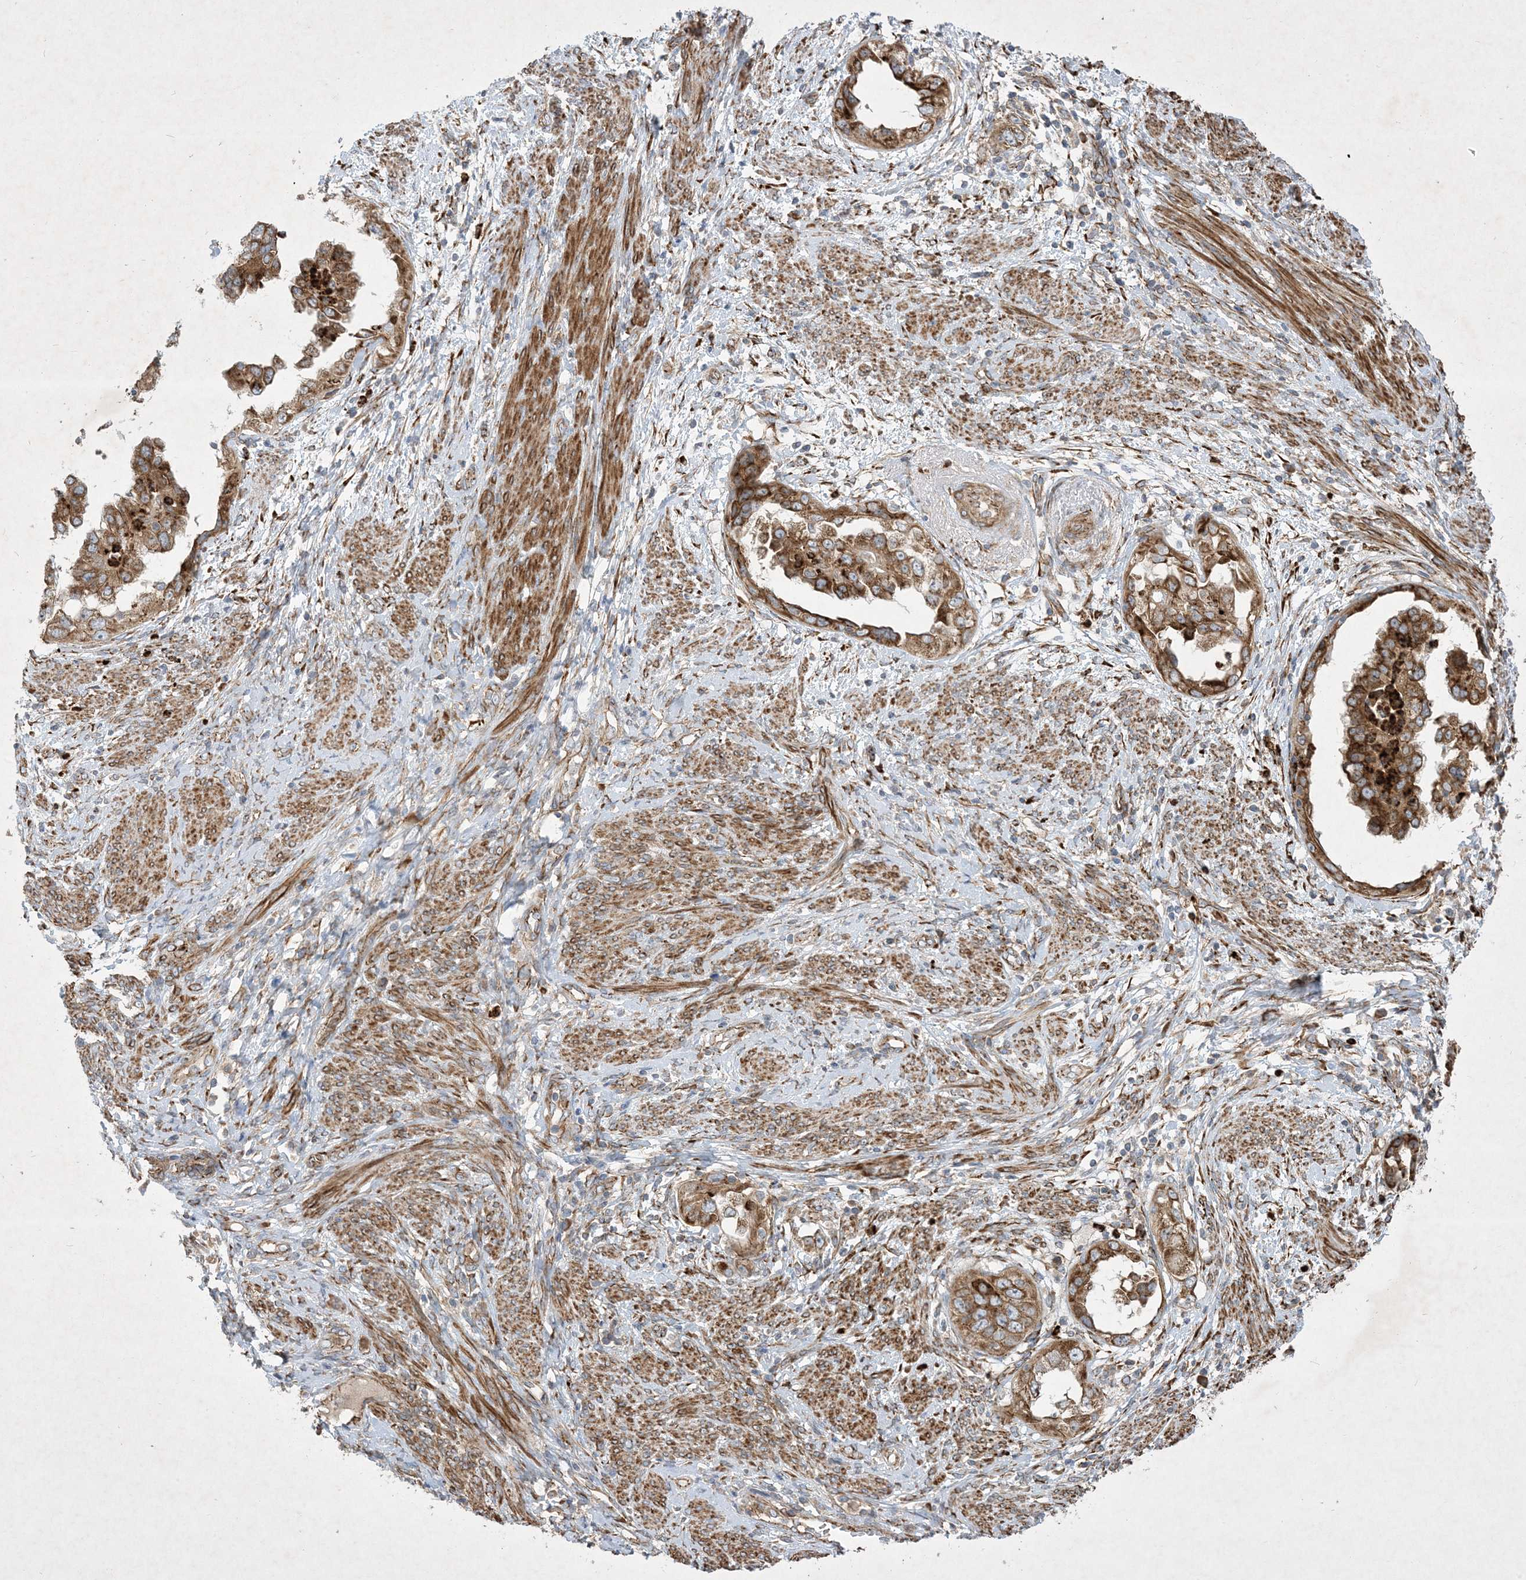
{"staining": {"intensity": "moderate", "quantity": ">75%", "location": "cytoplasmic/membranous"}, "tissue": "endometrial cancer", "cell_type": "Tumor cells", "image_type": "cancer", "snomed": [{"axis": "morphology", "description": "Adenocarcinoma, NOS"}, {"axis": "topography", "description": "Endometrium"}], "caption": "A photomicrograph of adenocarcinoma (endometrial) stained for a protein exhibits moderate cytoplasmic/membranous brown staining in tumor cells.", "gene": "OTOP1", "patient": {"sex": "female", "age": 85}}